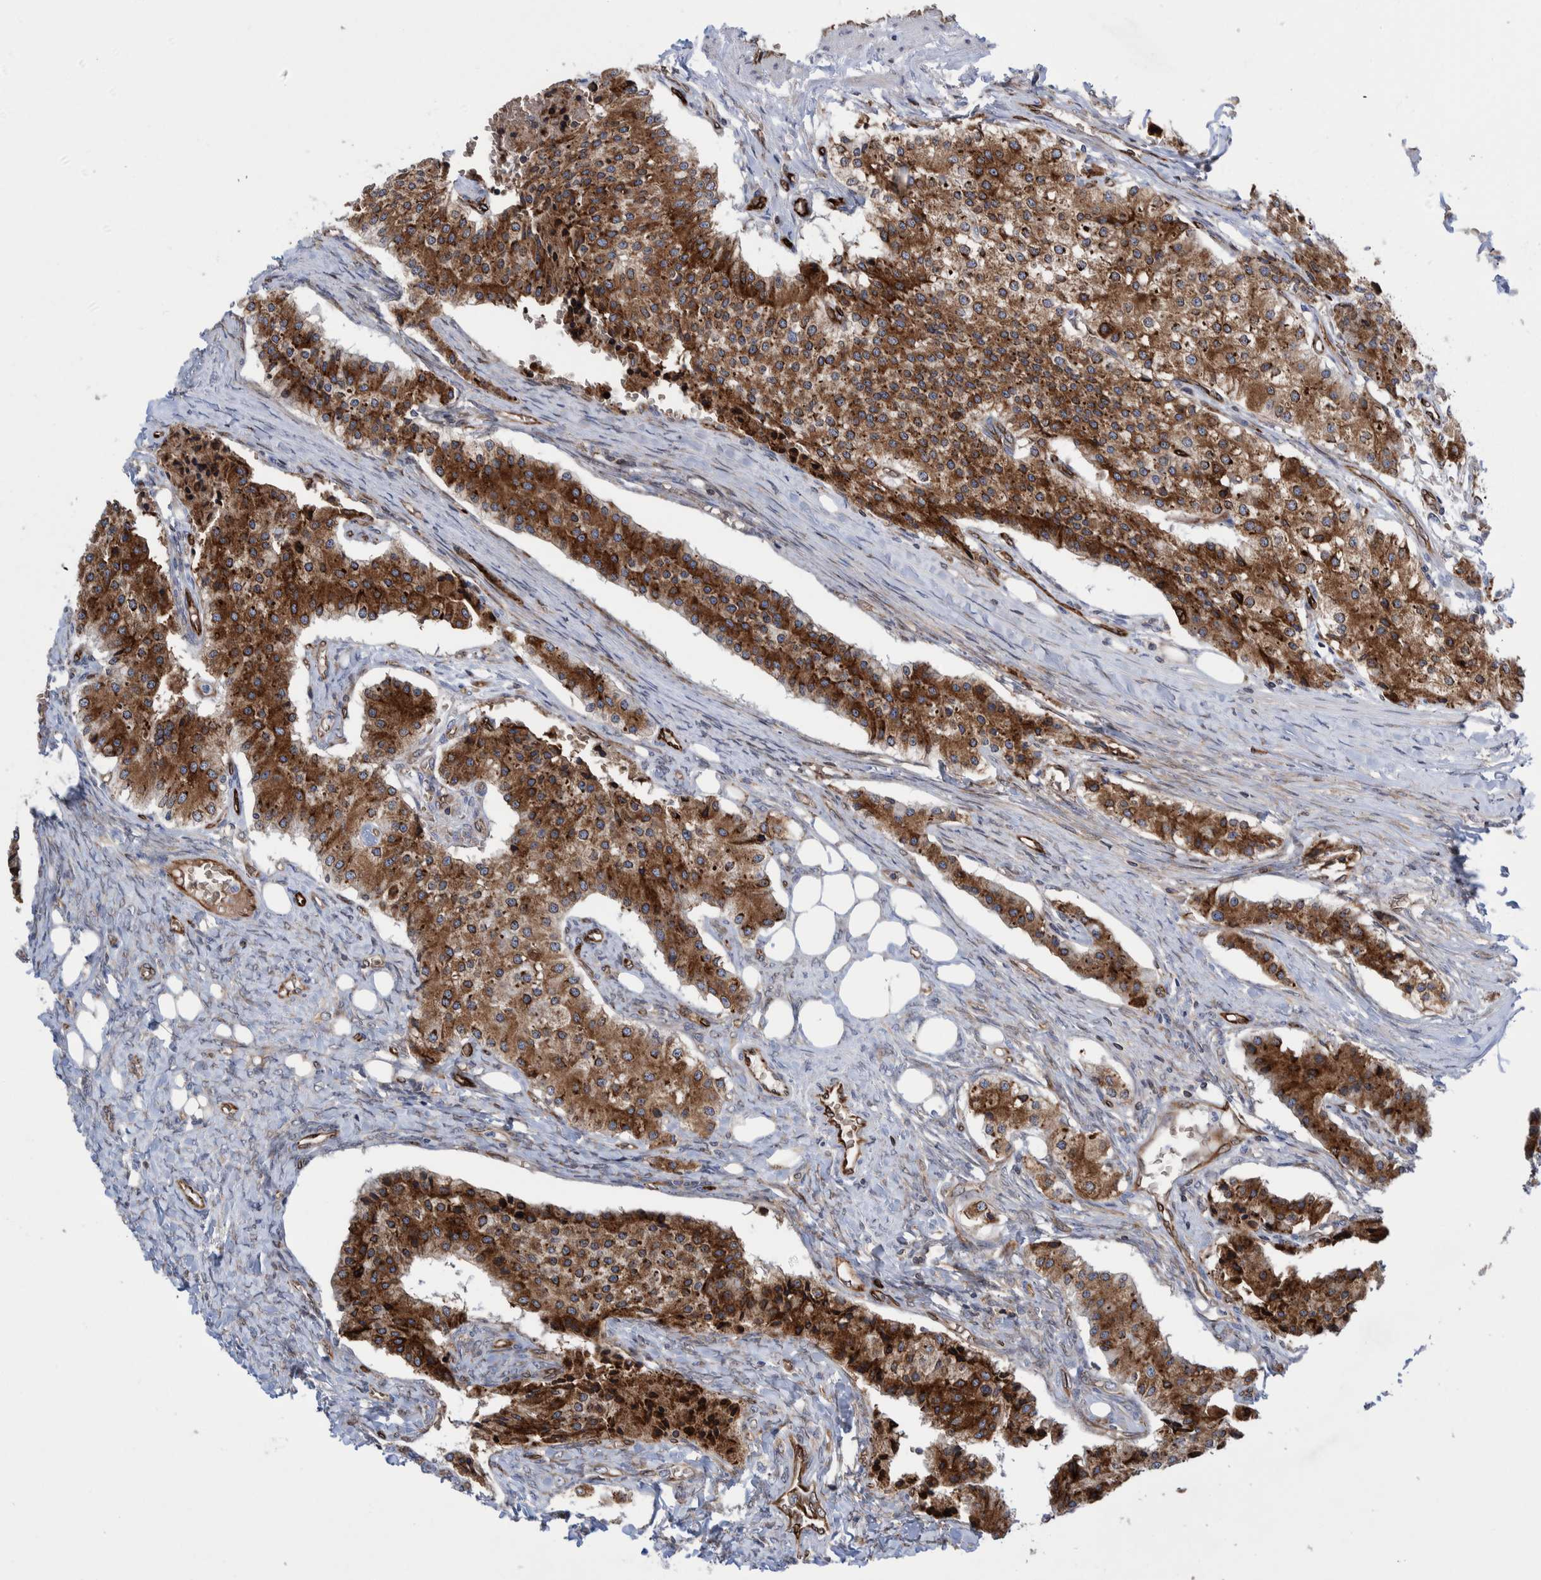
{"staining": {"intensity": "strong", "quantity": ">75%", "location": "cytoplasmic/membranous"}, "tissue": "carcinoid", "cell_type": "Tumor cells", "image_type": "cancer", "snomed": [{"axis": "morphology", "description": "Carcinoid, malignant, NOS"}, {"axis": "topography", "description": "Colon"}], "caption": "Strong cytoplasmic/membranous positivity is seen in about >75% of tumor cells in carcinoid.", "gene": "THEM6", "patient": {"sex": "female", "age": 52}}